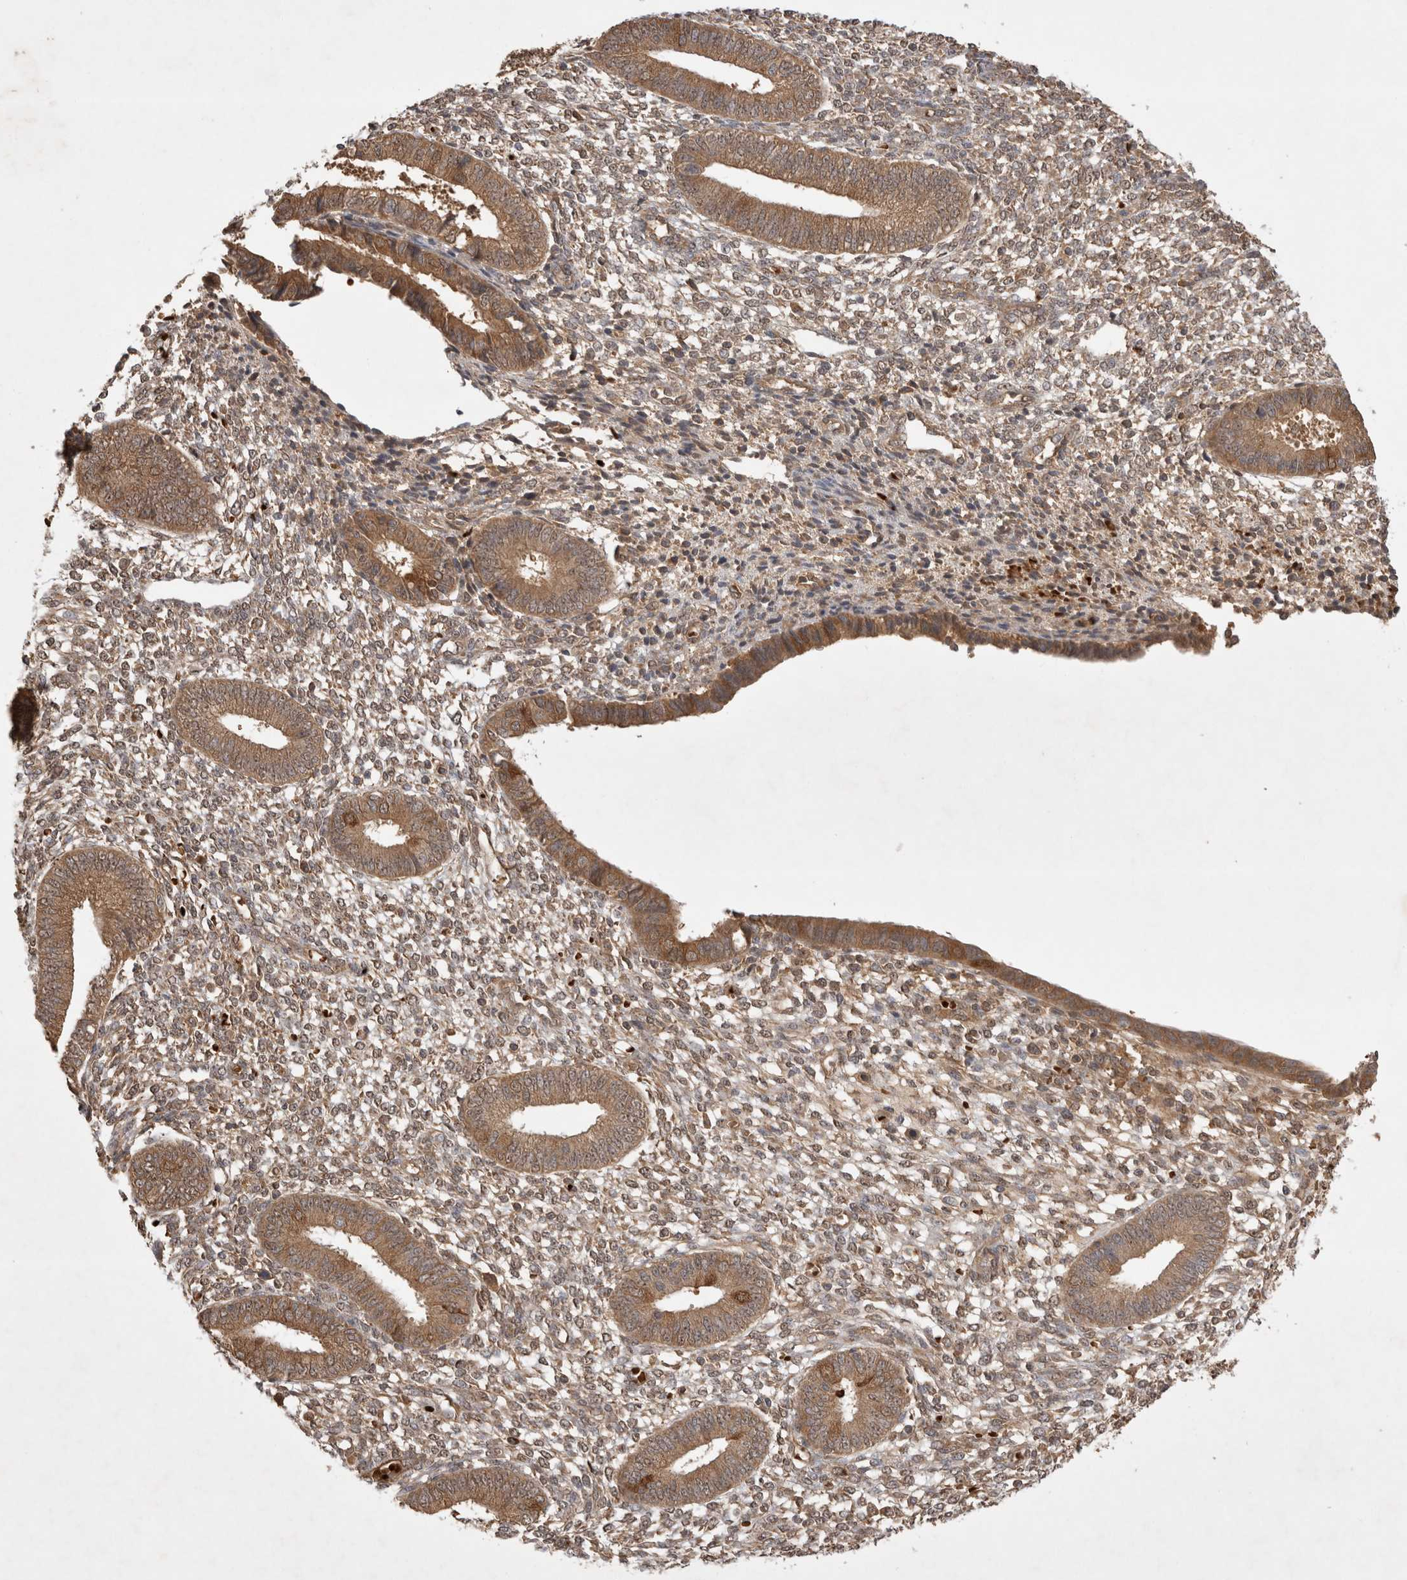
{"staining": {"intensity": "moderate", "quantity": "25%-75%", "location": "cytoplasmic/membranous"}, "tissue": "endometrium", "cell_type": "Cells in endometrial stroma", "image_type": "normal", "snomed": [{"axis": "morphology", "description": "Normal tissue, NOS"}, {"axis": "topography", "description": "Endometrium"}], "caption": "Protein expression analysis of unremarkable endometrium demonstrates moderate cytoplasmic/membranous positivity in about 25%-75% of cells in endometrial stroma. (DAB (3,3'-diaminobenzidine) IHC, brown staining for protein, blue staining for nuclei).", "gene": "FAM221A", "patient": {"sex": "female", "age": 46}}